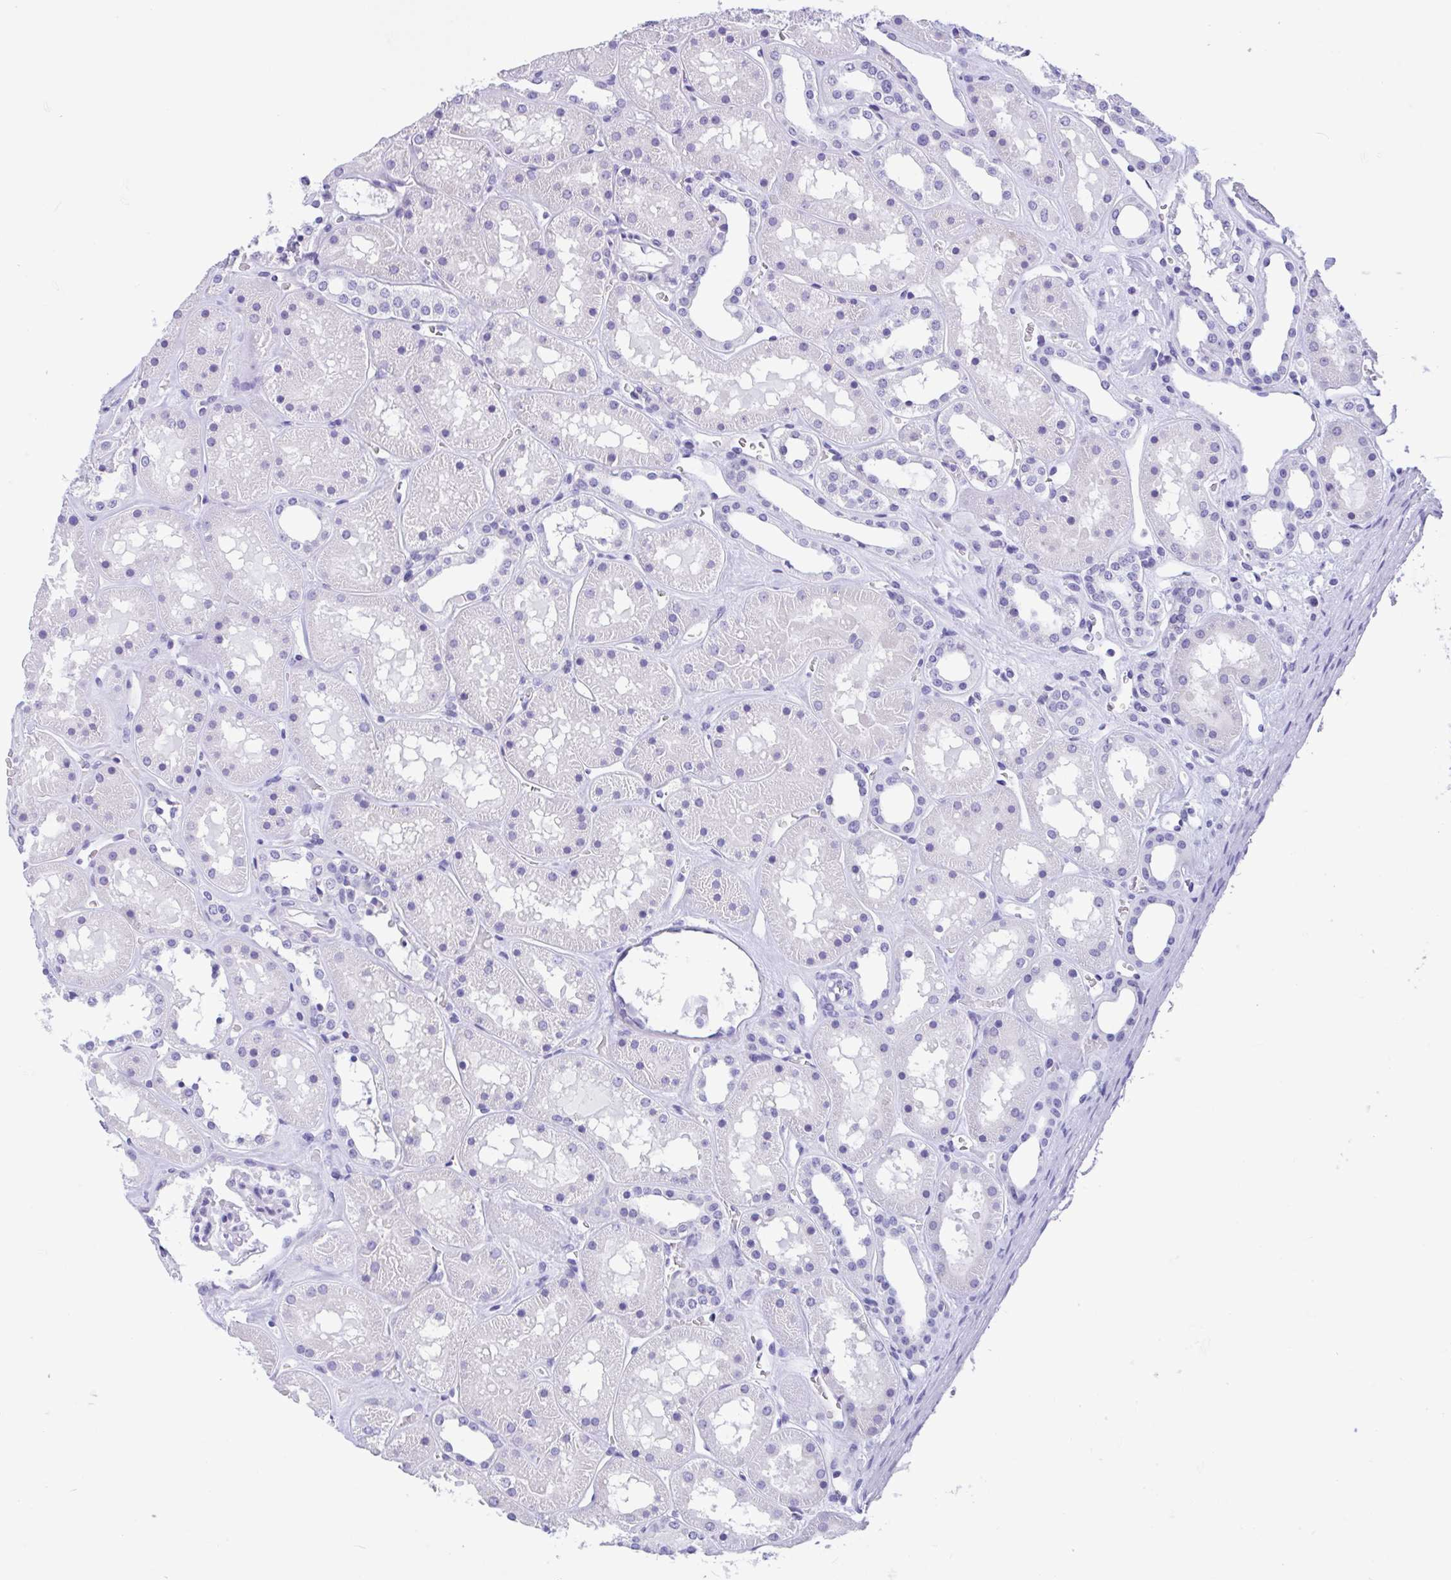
{"staining": {"intensity": "negative", "quantity": "none", "location": "none"}, "tissue": "kidney", "cell_type": "Cells in glomeruli", "image_type": "normal", "snomed": [{"axis": "morphology", "description": "Normal tissue, NOS"}, {"axis": "topography", "description": "Kidney"}], "caption": "High magnification brightfield microscopy of benign kidney stained with DAB (brown) and counterstained with hematoxylin (blue): cells in glomeruli show no significant expression.", "gene": "ZNF319", "patient": {"sex": "female", "age": 41}}